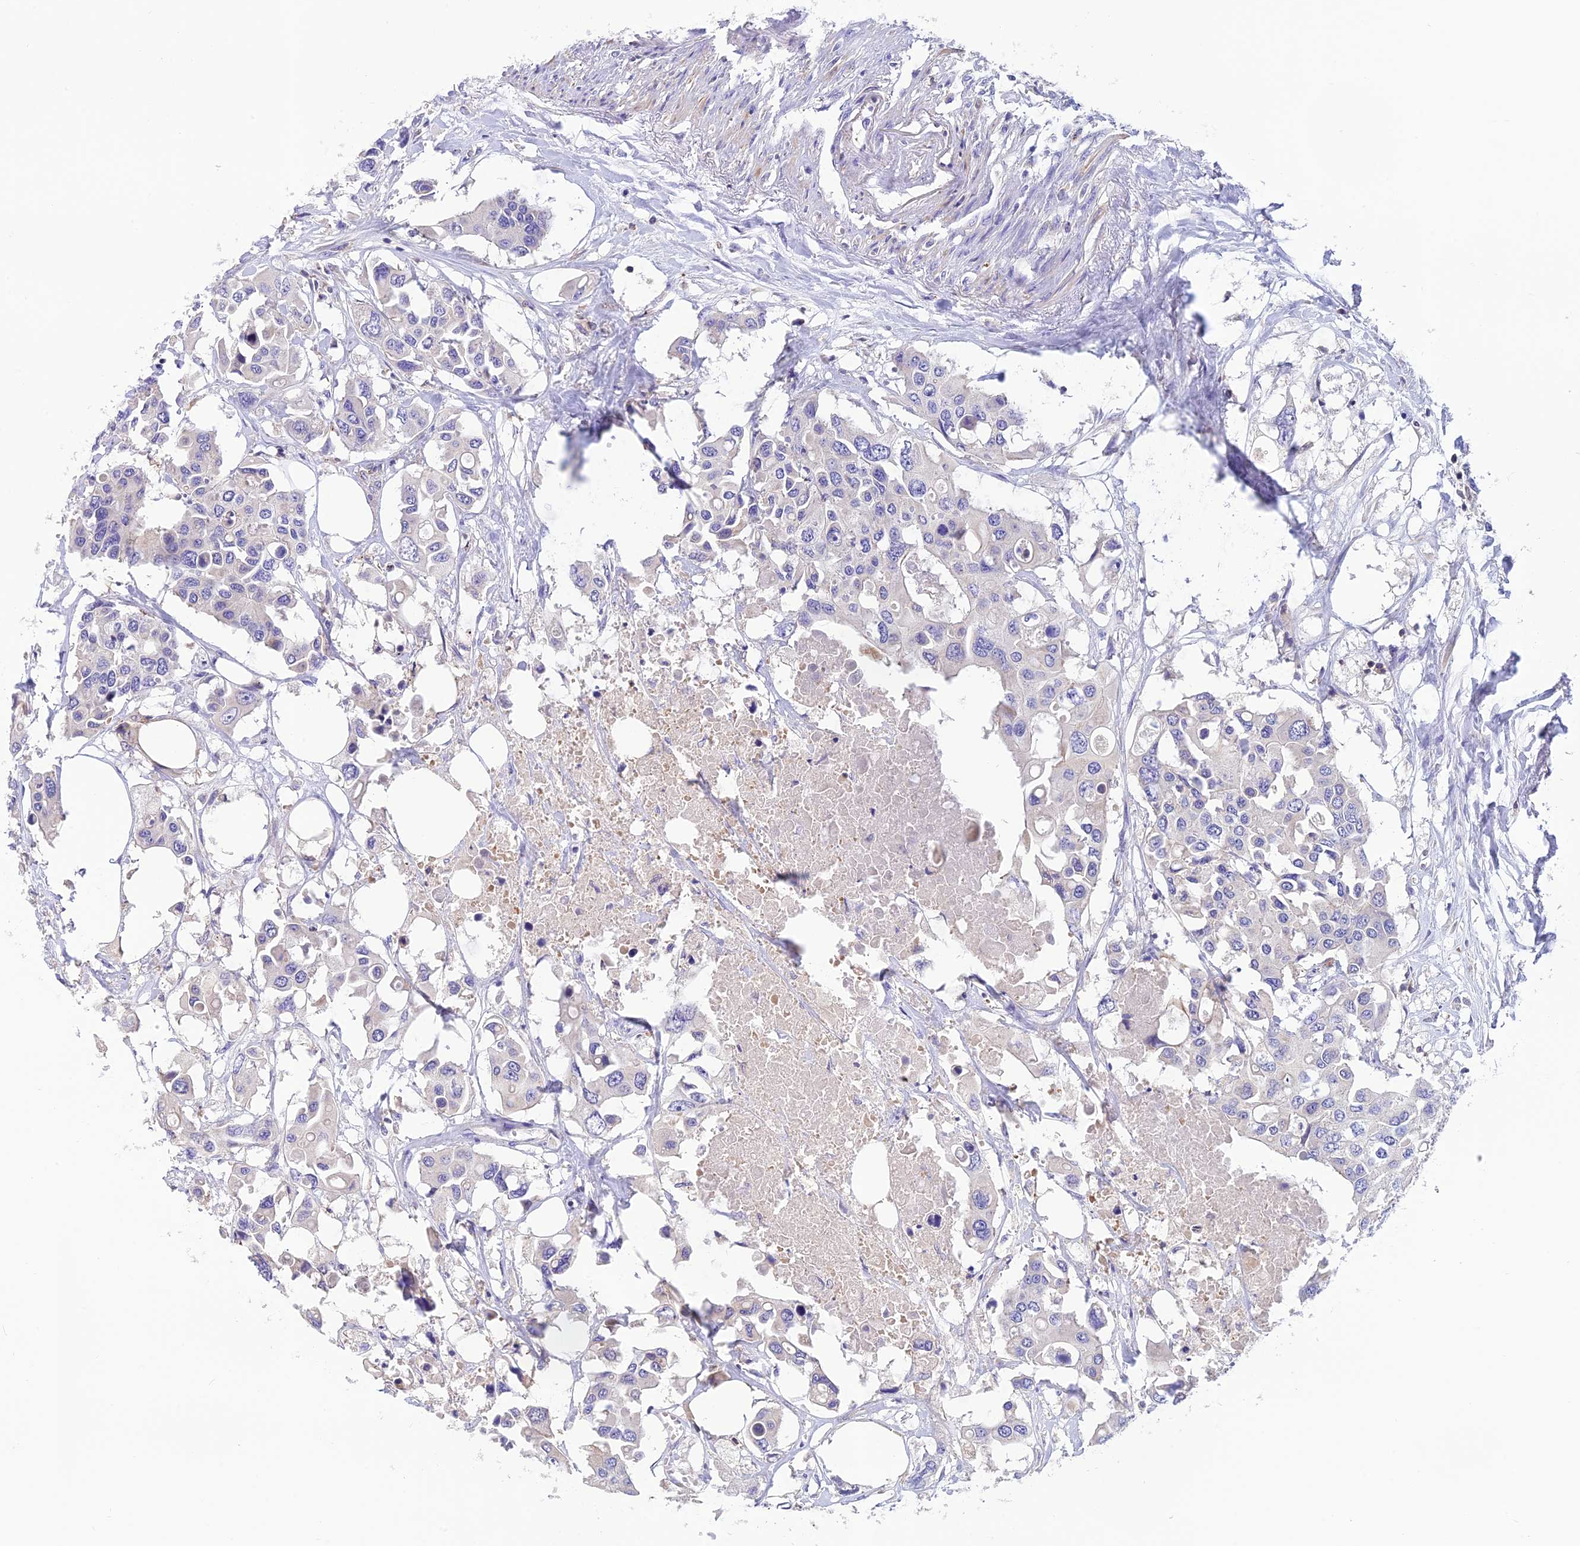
{"staining": {"intensity": "negative", "quantity": "none", "location": "none"}, "tissue": "colorectal cancer", "cell_type": "Tumor cells", "image_type": "cancer", "snomed": [{"axis": "morphology", "description": "Adenocarcinoma, NOS"}, {"axis": "topography", "description": "Colon"}], "caption": "Colorectal cancer stained for a protein using immunohistochemistry (IHC) displays no staining tumor cells.", "gene": "LPXN", "patient": {"sex": "male", "age": 77}}